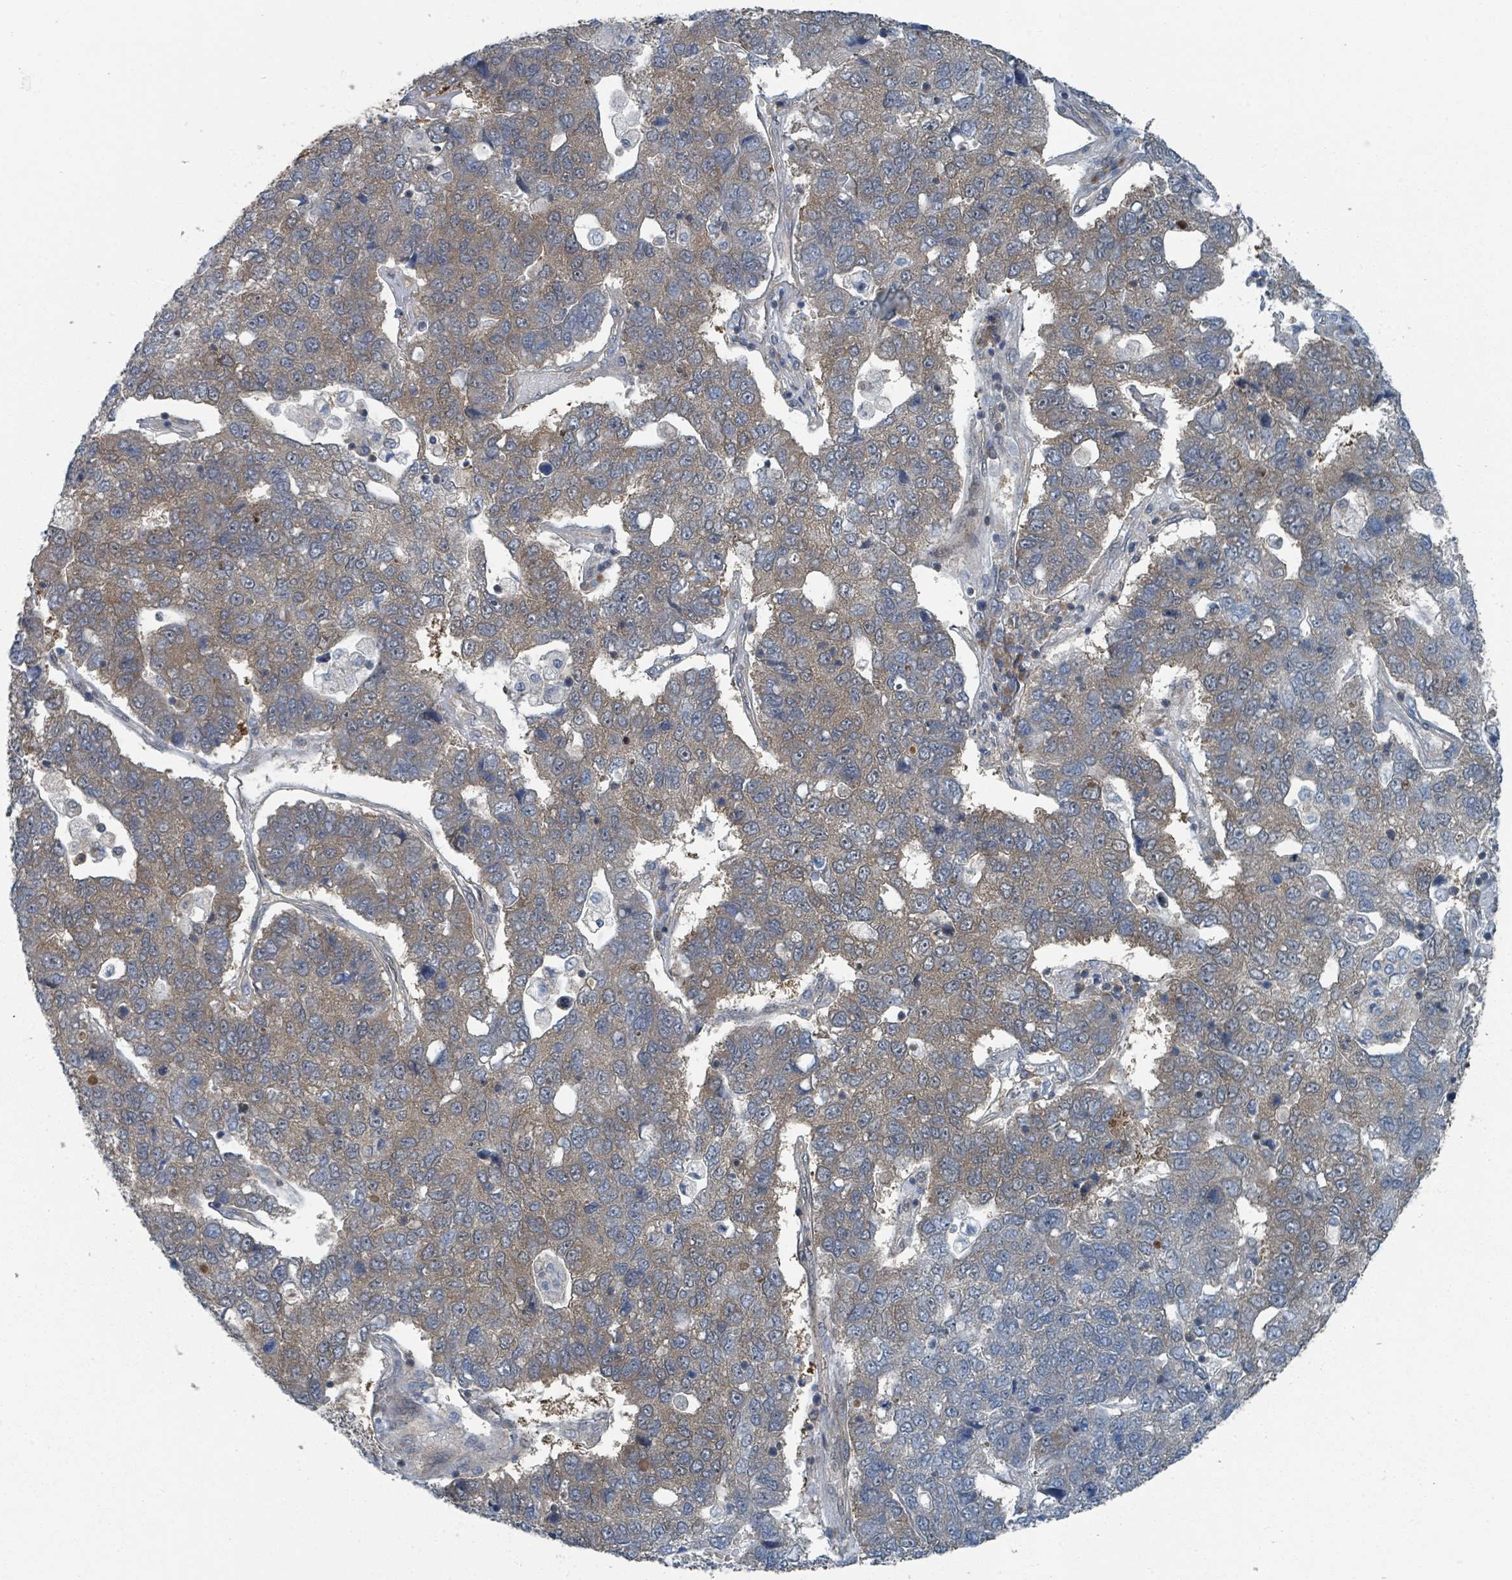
{"staining": {"intensity": "weak", "quantity": "25%-75%", "location": "cytoplasmic/membranous"}, "tissue": "pancreatic cancer", "cell_type": "Tumor cells", "image_type": "cancer", "snomed": [{"axis": "morphology", "description": "Adenocarcinoma, NOS"}, {"axis": "topography", "description": "Pancreas"}], "caption": "Adenocarcinoma (pancreatic) was stained to show a protein in brown. There is low levels of weak cytoplasmic/membranous staining in approximately 25%-75% of tumor cells.", "gene": "GOLGA7", "patient": {"sex": "female", "age": 61}}